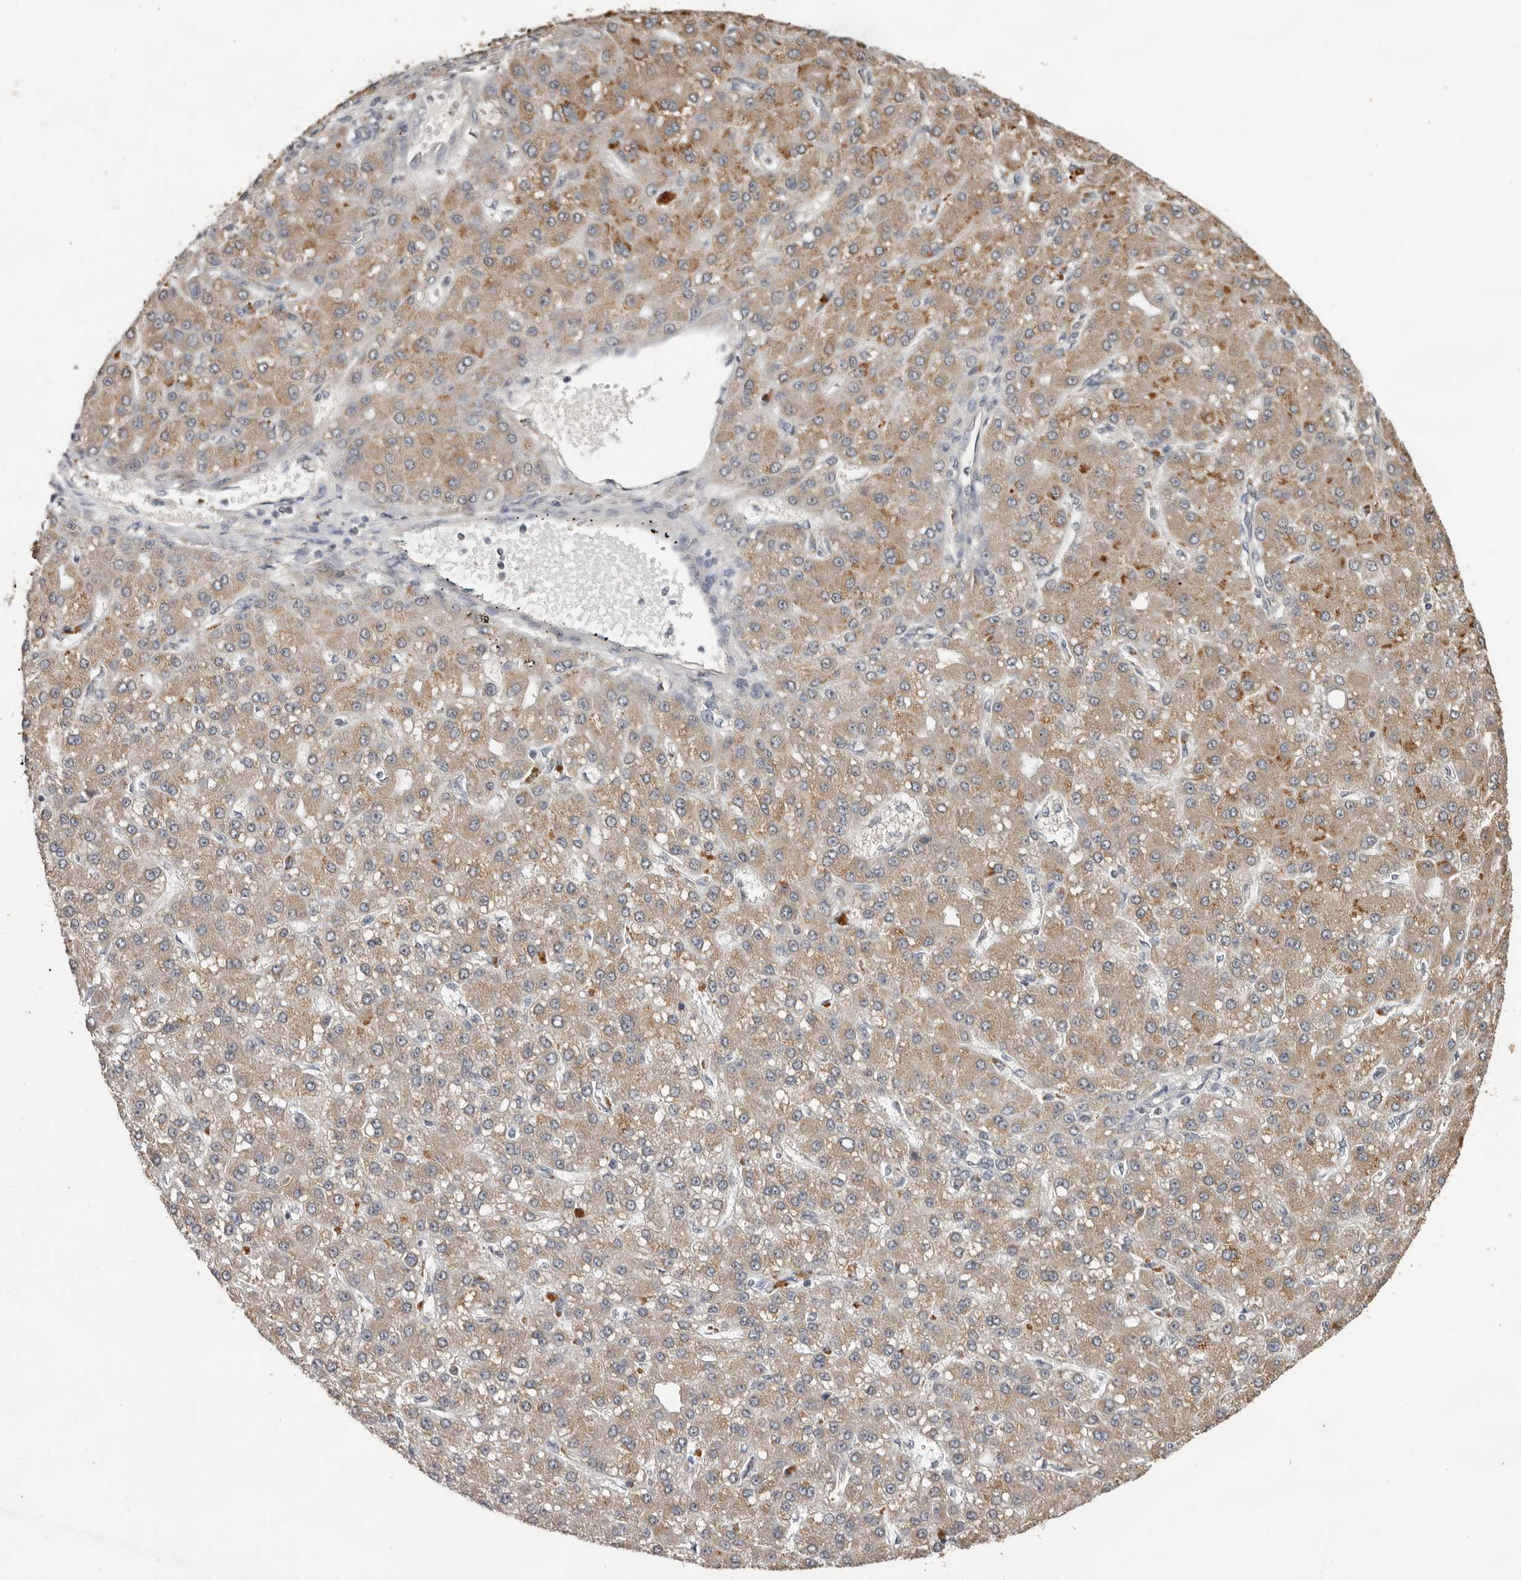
{"staining": {"intensity": "moderate", "quantity": ">75%", "location": "cytoplasmic/membranous"}, "tissue": "liver cancer", "cell_type": "Tumor cells", "image_type": "cancer", "snomed": [{"axis": "morphology", "description": "Carcinoma, Hepatocellular, NOS"}, {"axis": "topography", "description": "Liver"}], "caption": "DAB immunohistochemical staining of human liver hepatocellular carcinoma shows moderate cytoplasmic/membranous protein positivity in approximately >75% of tumor cells.", "gene": "MTF1", "patient": {"sex": "male", "age": 67}}